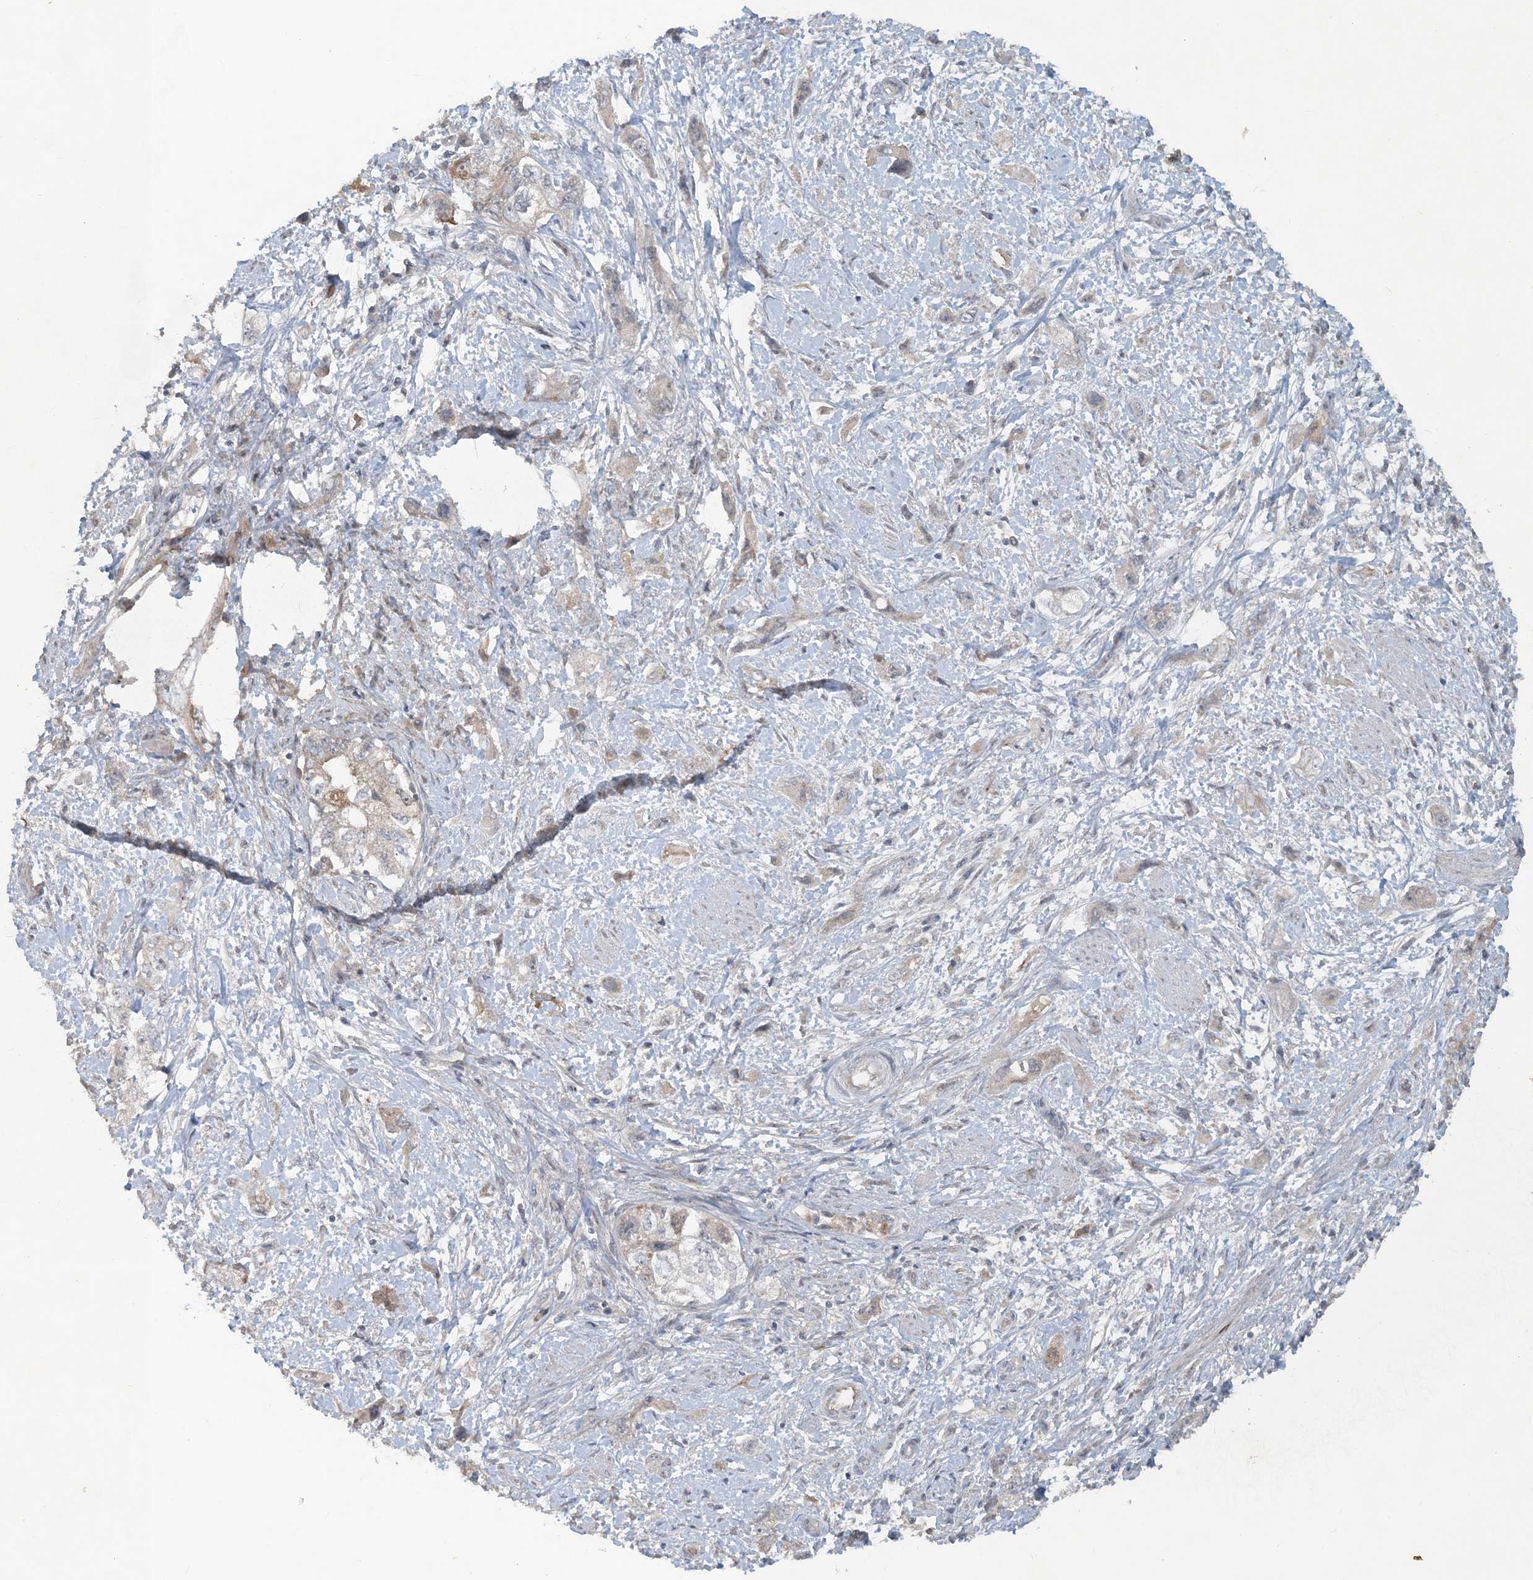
{"staining": {"intensity": "negative", "quantity": "none", "location": "none"}, "tissue": "pancreatic cancer", "cell_type": "Tumor cells", "image_type": "cancer", "snomed": [{"axis": "morphology", "description": "Adenocarcinoma, NOS"}, {"axis": "topography", "description": "Pancreas"}], "caption": "High magnification brightfield microscopy of pancreatic cancer stained with DAB (3,3'-diaminobenzidine) (brown) and counterstained with hematoxylin (blue): tumor cells show no significant positivity. Brightfield microscopy of immunohistochemistry (IHC) stained with DAB (brown) and hematoxylin (blue), captured at high magnification.", "gene": "CDS1", "patient": {"sex": "female", "age": 73}}